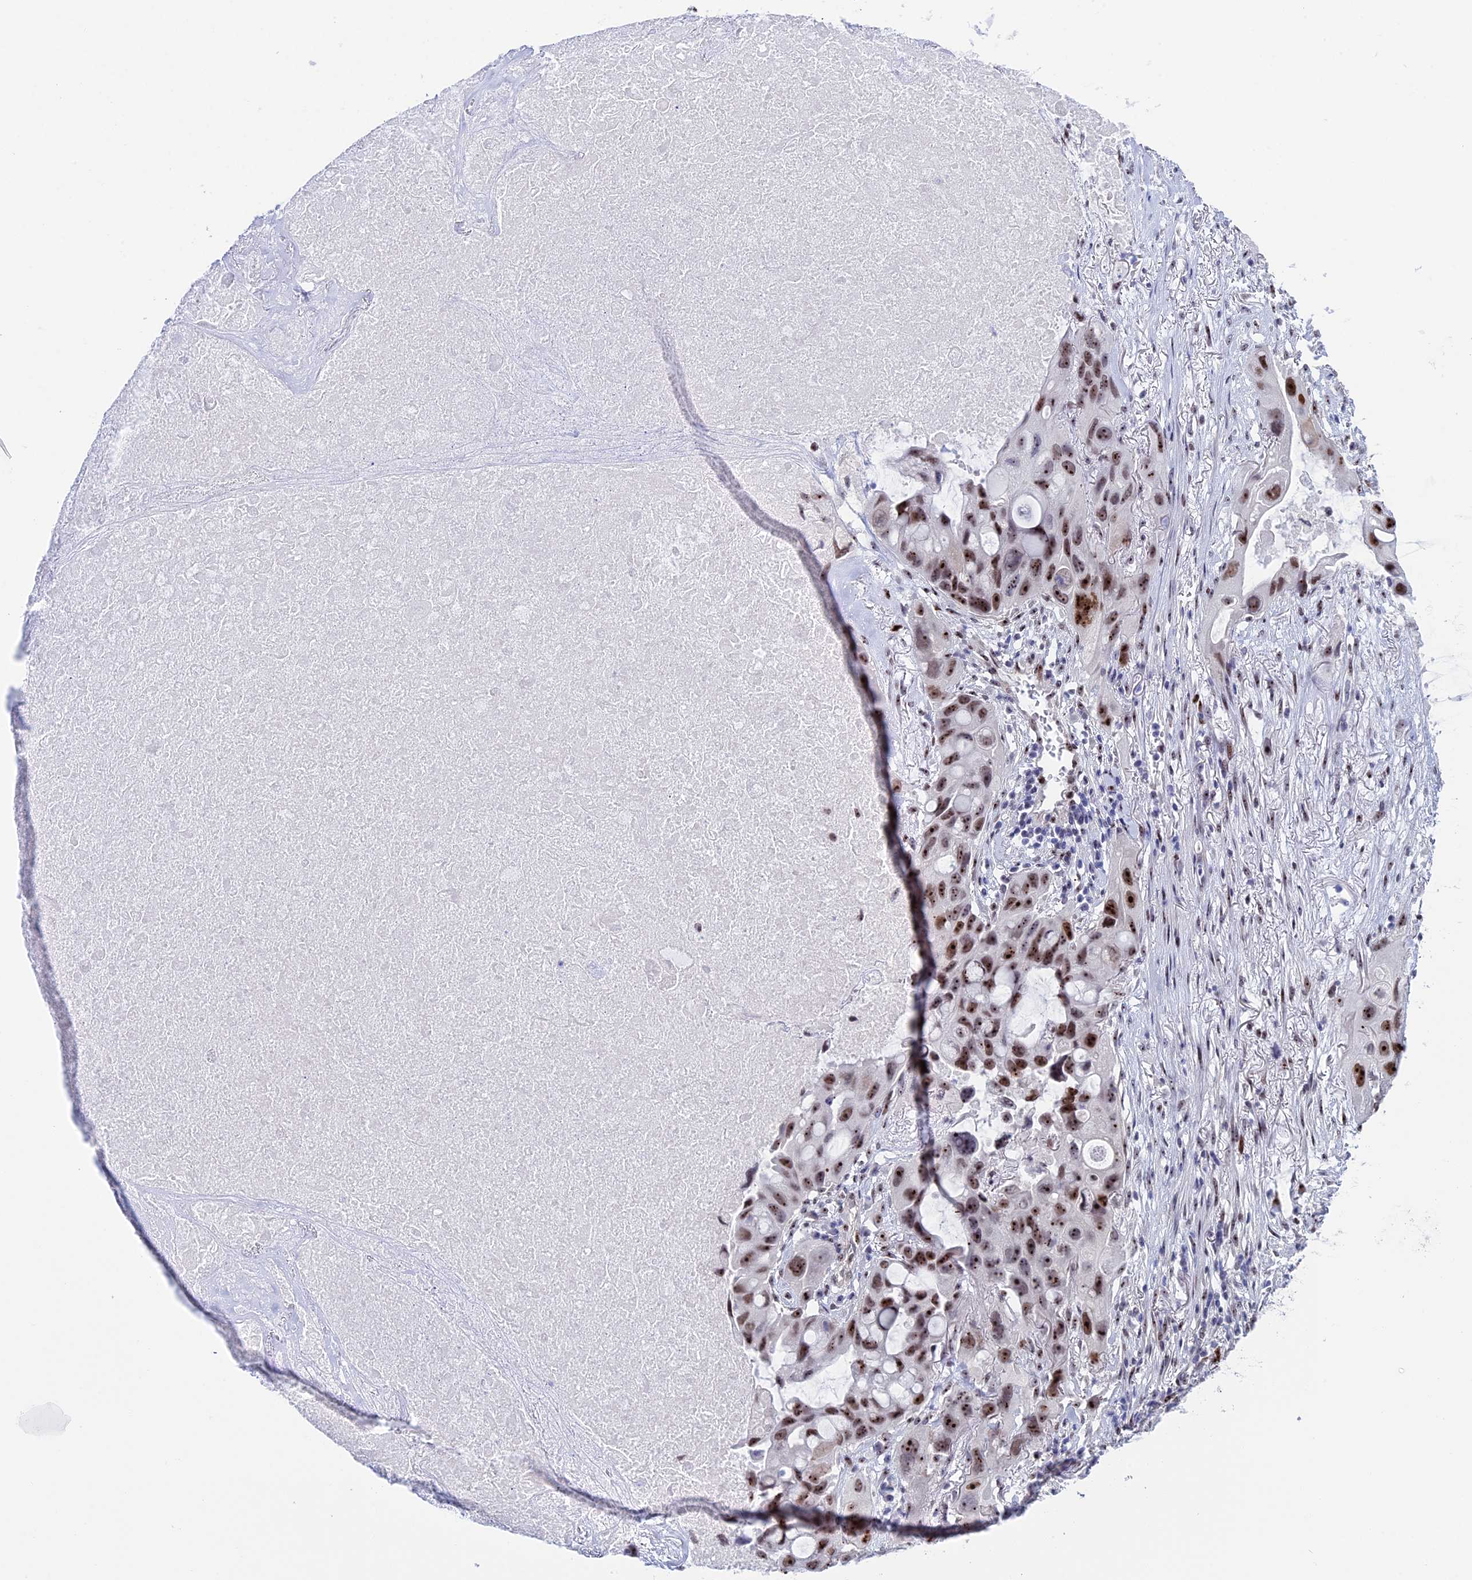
{"staining": {"intensity": "strong", "quantity": ">75%", "location": "nuclear"}, "tissue": "lung cancer", "cell_type": "Tumor cells", "image_type": "cancer", "snomed": [{"axis": "morphology", "description": "Squamous cell carcinoma, NOS"}, {"axis": "topography", "description": "Lung"}], "caption": "Human lung squamous cell carcinoma stained with a protein marker displays strong staining in tumor cells.", "gene": "CCDC86", "patient": {"sex": "female", "age": 73}}